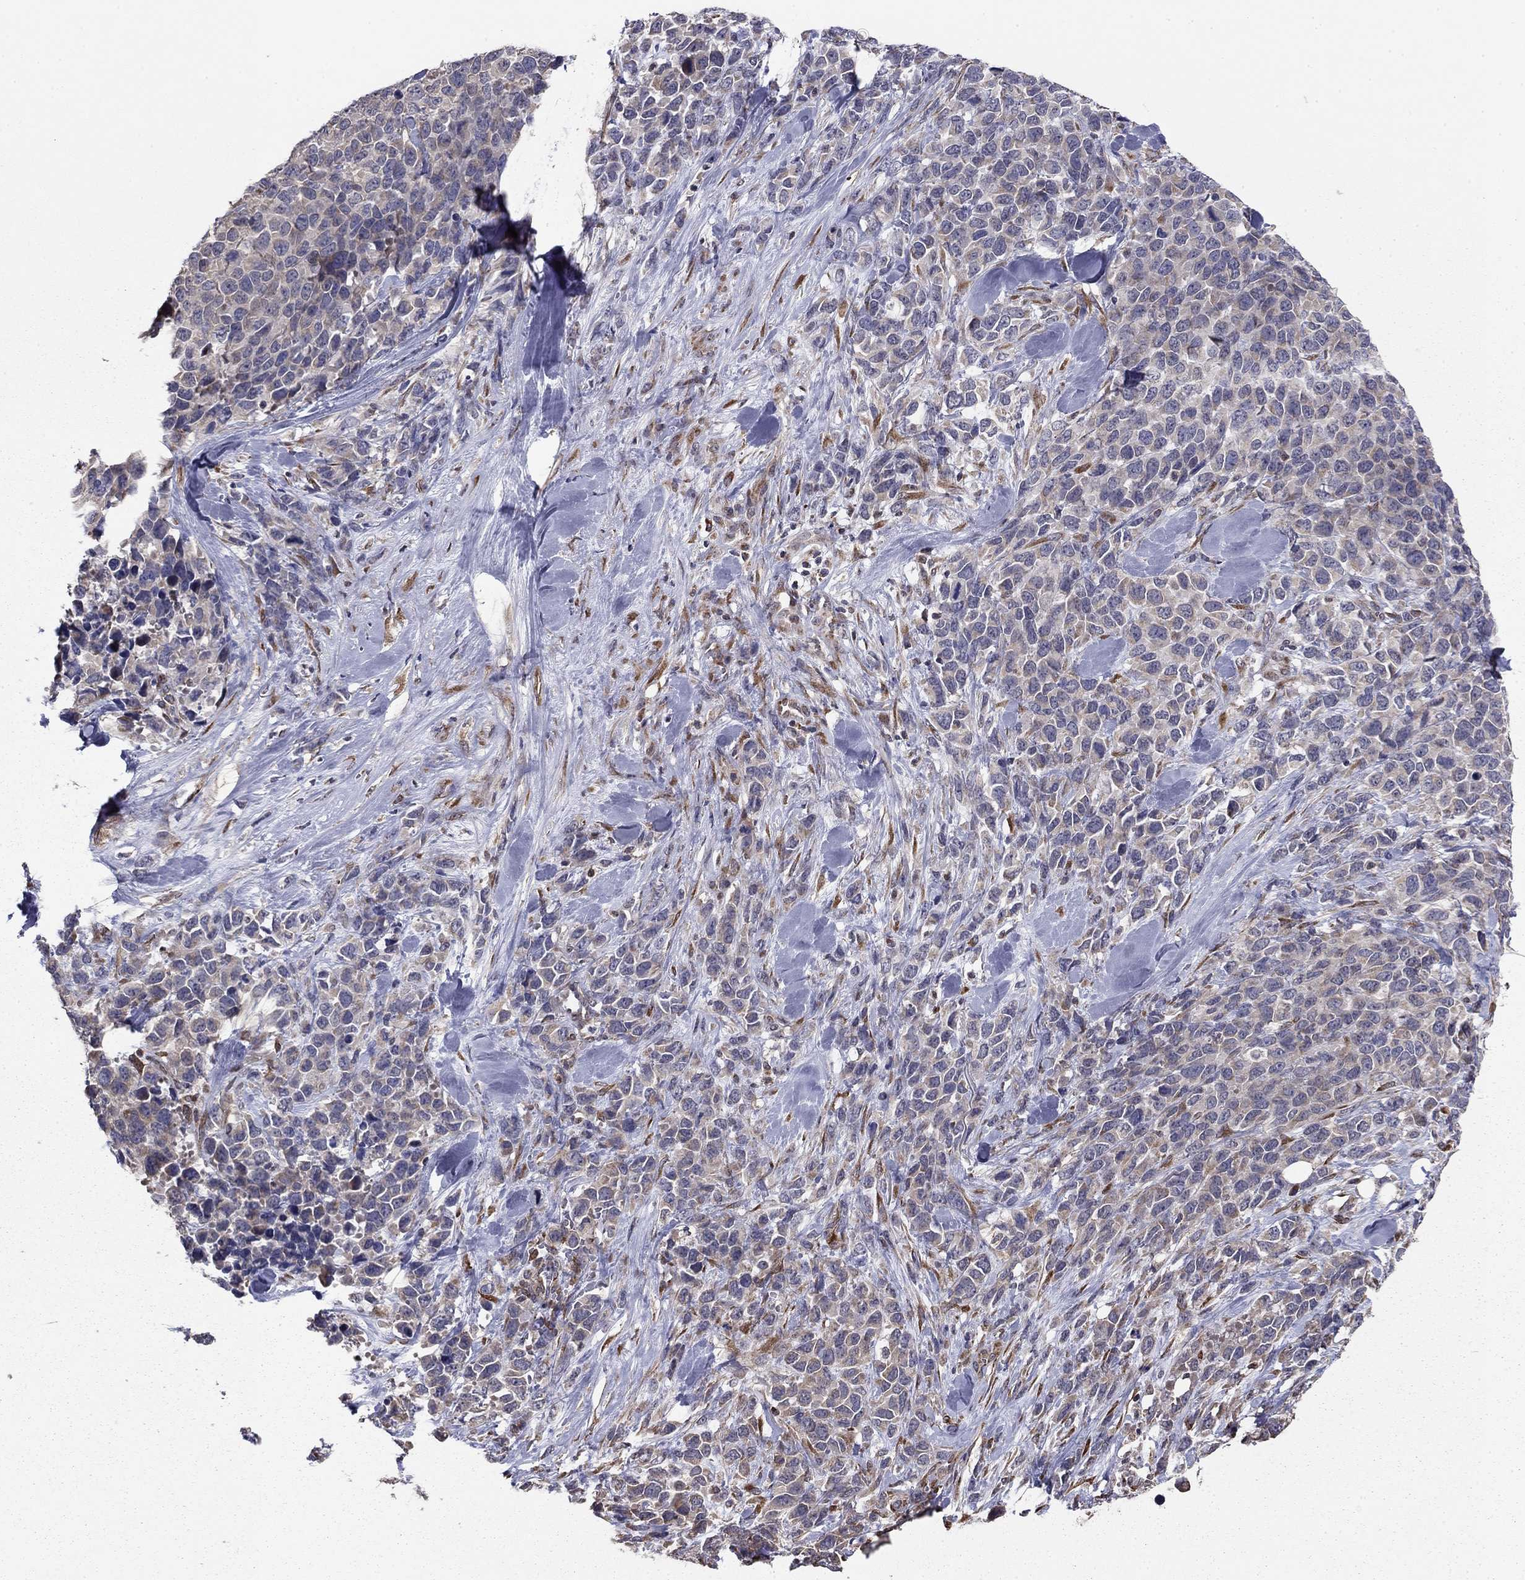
{"staining": {"intensity": "negative", "quantity": "none", "location": "none"}, "tissue": "melanoma", "cell_type": "Tumor cells", "image_type": "cancer", "snomed": [{"axis": "morphology", "description": "Malignant melanoma, Metastatic site"}, {"axis": "topography", "description": "Skin"}], "caption": "The photomicrograph displays no significant positivity in tumor cells of melanoma. The staining is performed using DAB brown chromogen with nuclei counter-stained in using hematoxylin.", "gene": "NKIRAS1", "patient": {"sex": "male", "age": 84}}